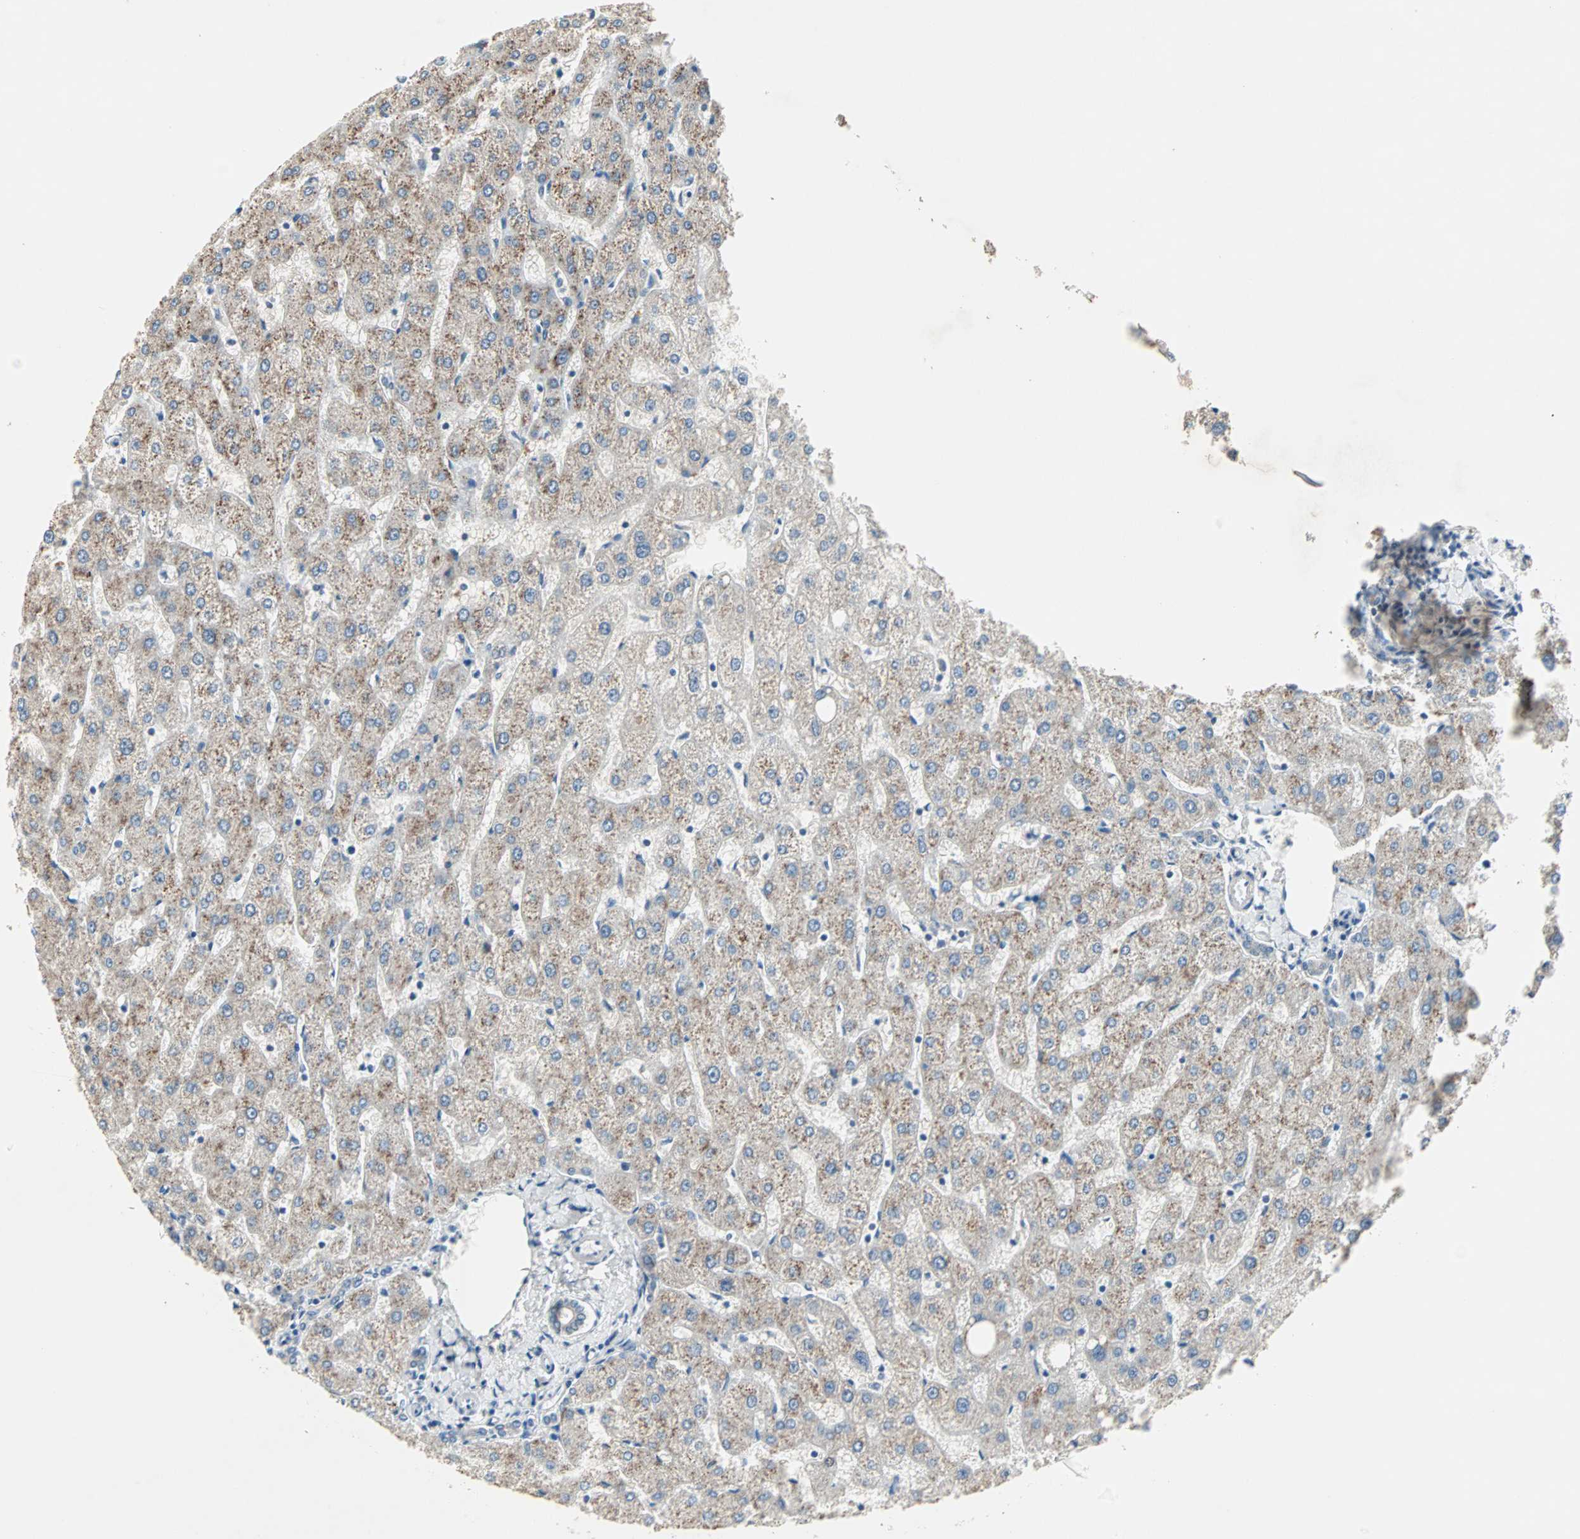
{"staining": {"intensity": "weak", "quantity": ">75%", "location": "cytoplasmic/membranous"}, "tissue": "liver", "cell_type": "Cholangiocytes", "image_type": "normal", "snomed": [{"axis": "morphology", "description": "Normal tissue, NOS"}, {"axis": "topography", "description": "Liver"}], "caption": "An immunohistochemistry (IHC) image of normal tissue is shown. Protein staining in brown highlights weak cytoplasmic/membranous positivity in liver within cholangiocytes.", "gene": "MPI", "patient": {"sex": "male", "age": 67}}